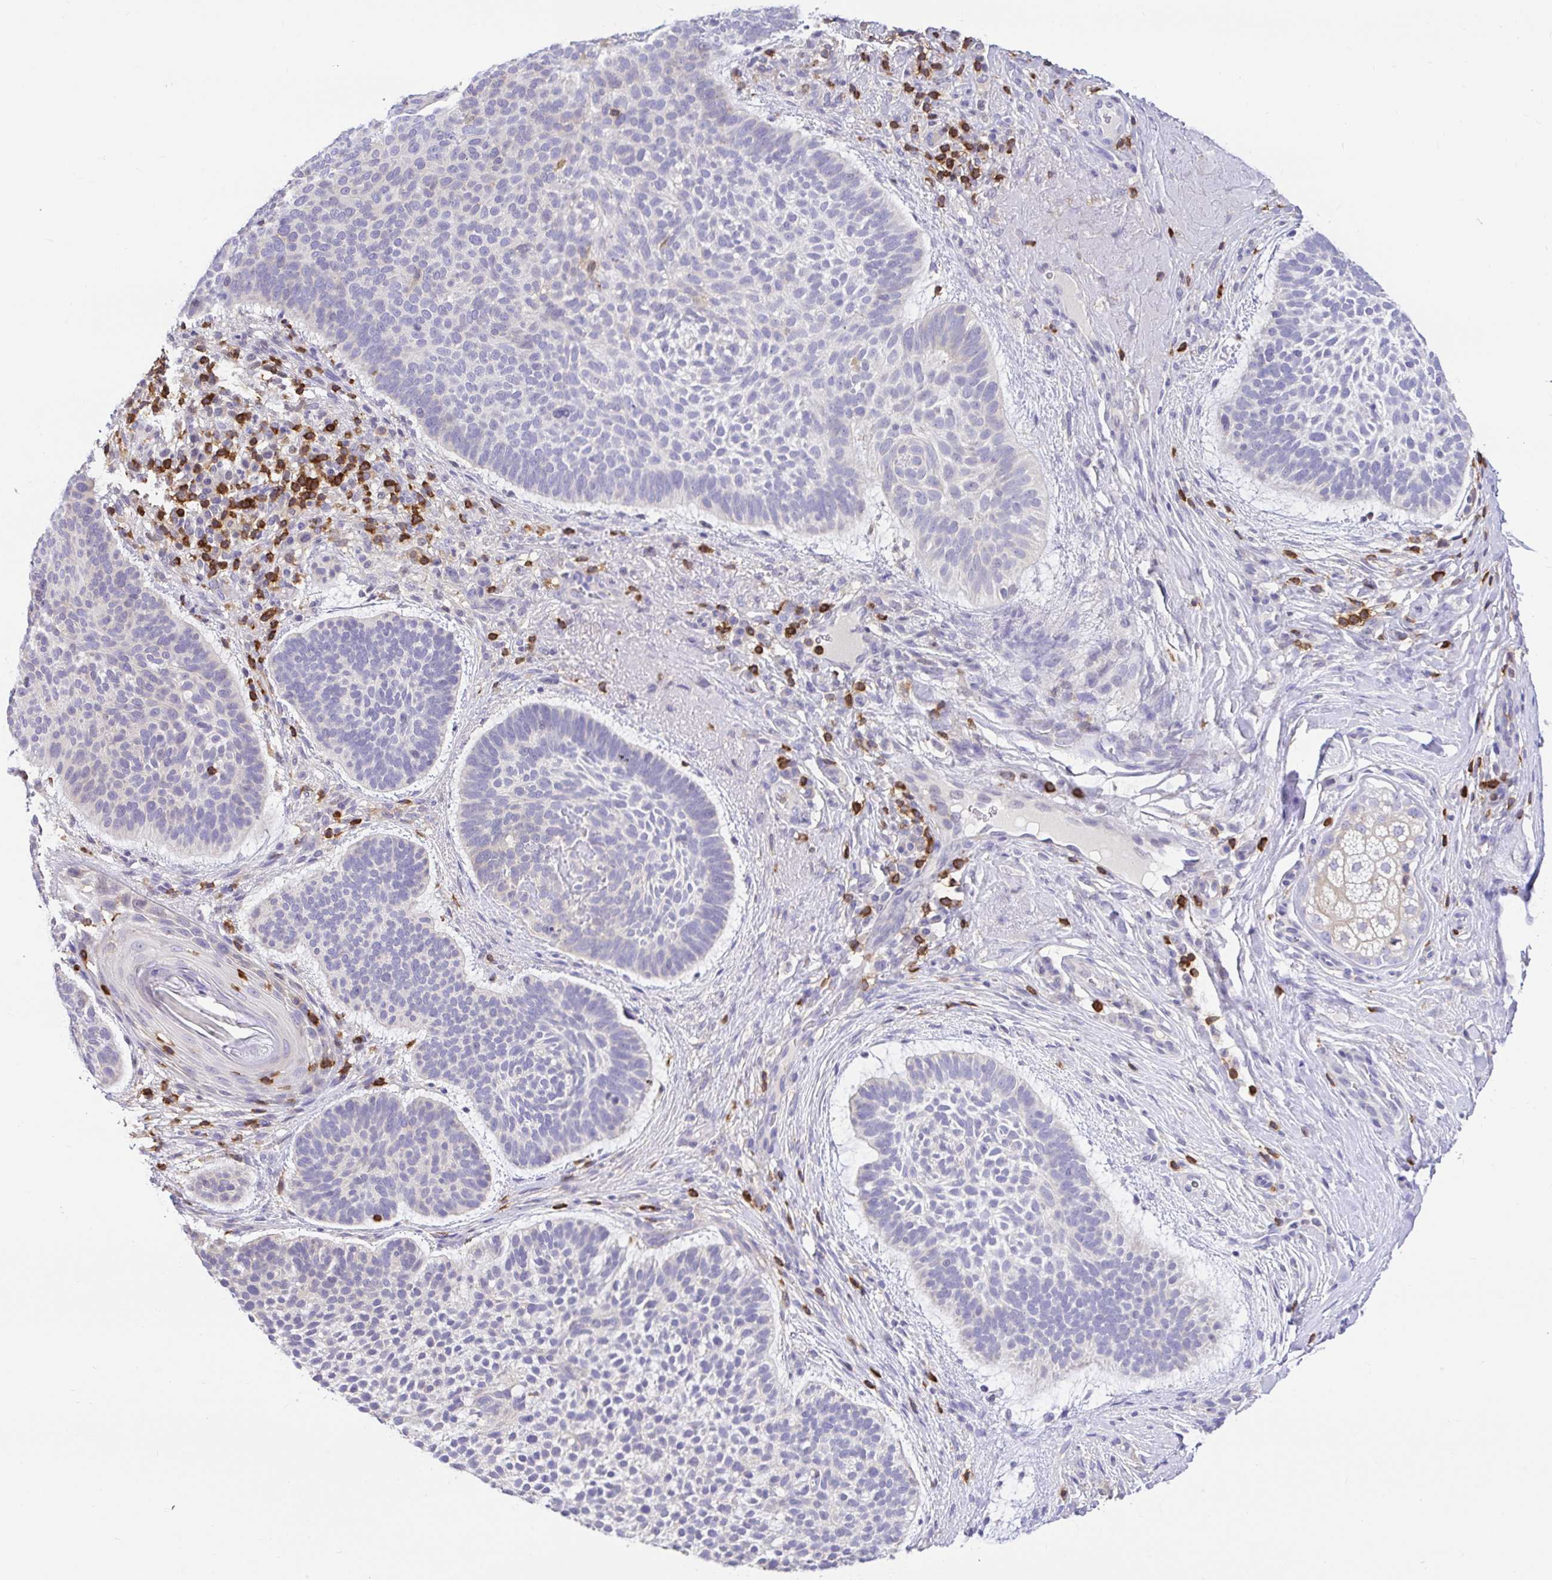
{"staining": {"intensity": "negative", "quantity": "none", "location": "none"}, "tissue": "skin cancer", "cell_type": "Tumor cells", "image_type": "cancer", "snomed": [{"axis": "morphology", "description": "Basal cell carcinoma"}, {"axis": "topography", "description": "Skin"}, {"axis": "topography", "description": "Skin of face"}], "caption": "High magnification brightfield microscopy of skin cancer (basal cell carcinoma) stained with DAB (brown) and counterstained with hematoxylin (blue): tumor cells show no significant positivity.", "gene": "SKAP1", "patient": {"sex": "male", "age": 73}}